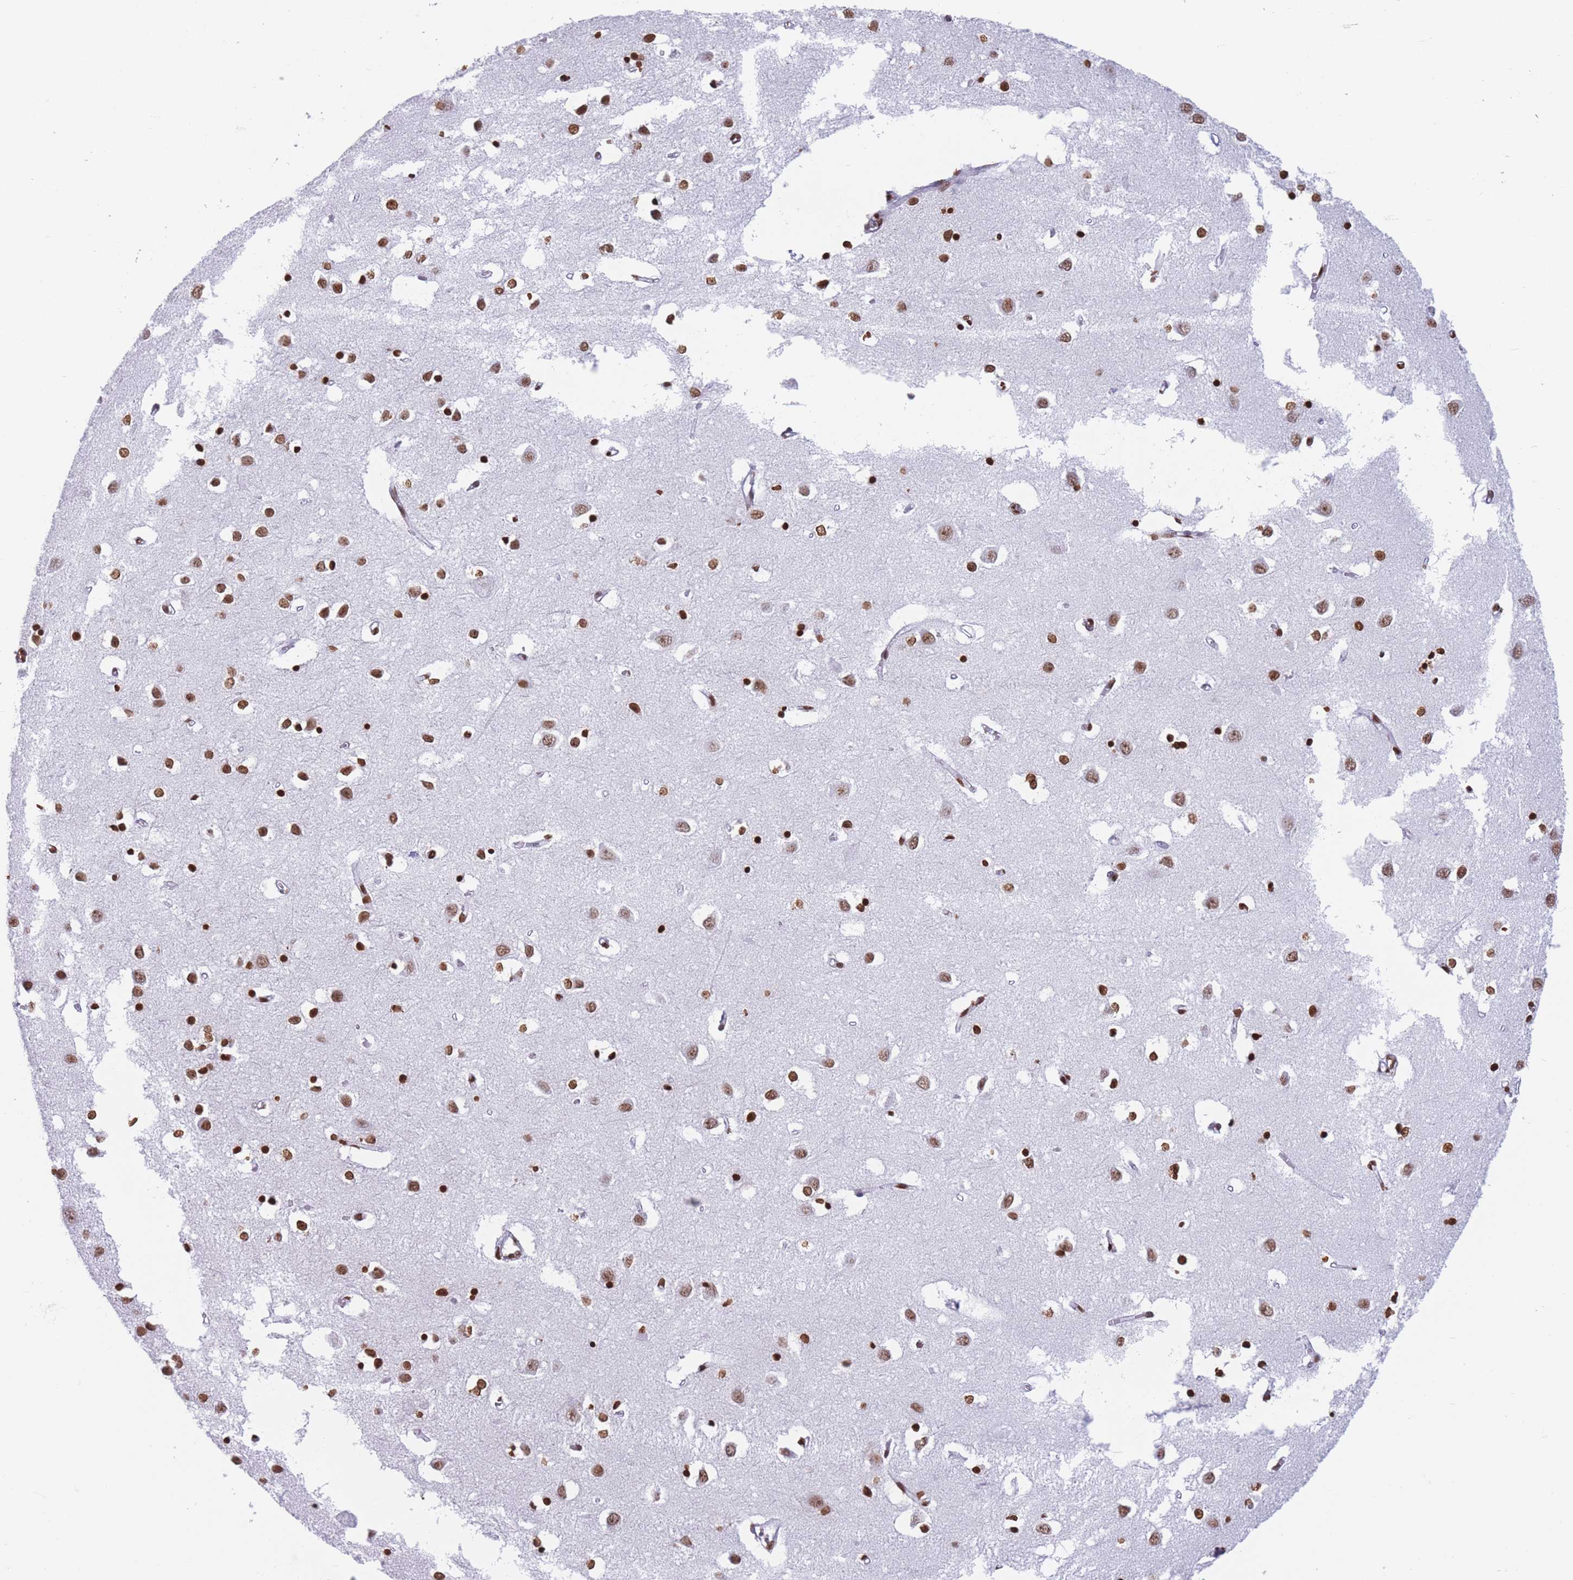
{"staining": {"intensity": "moderate", "quantity": ">75%", "location": "nuclear"}, "tissue": "cerebral cortex", "cell_type": "Endothelial cells", "image_type": "normal", "snomed": [{"axis": "morphology", "description": "Normal tissue, NOS"}, {"axis": "topography", "description": "Cerebral cortex"}], "caption": "Protein staining by immunohistochemistry reveals moderate nuclear staining in approximately >75% of endothelial cells in normal cerebral cortex. The protein of interest is stained brown, and the nuclei are stained in blue (DAB IHC with brightfield microscopy, high magnification).", "gene": "RYK", "patient": {"sex": "female", "age": 64}}